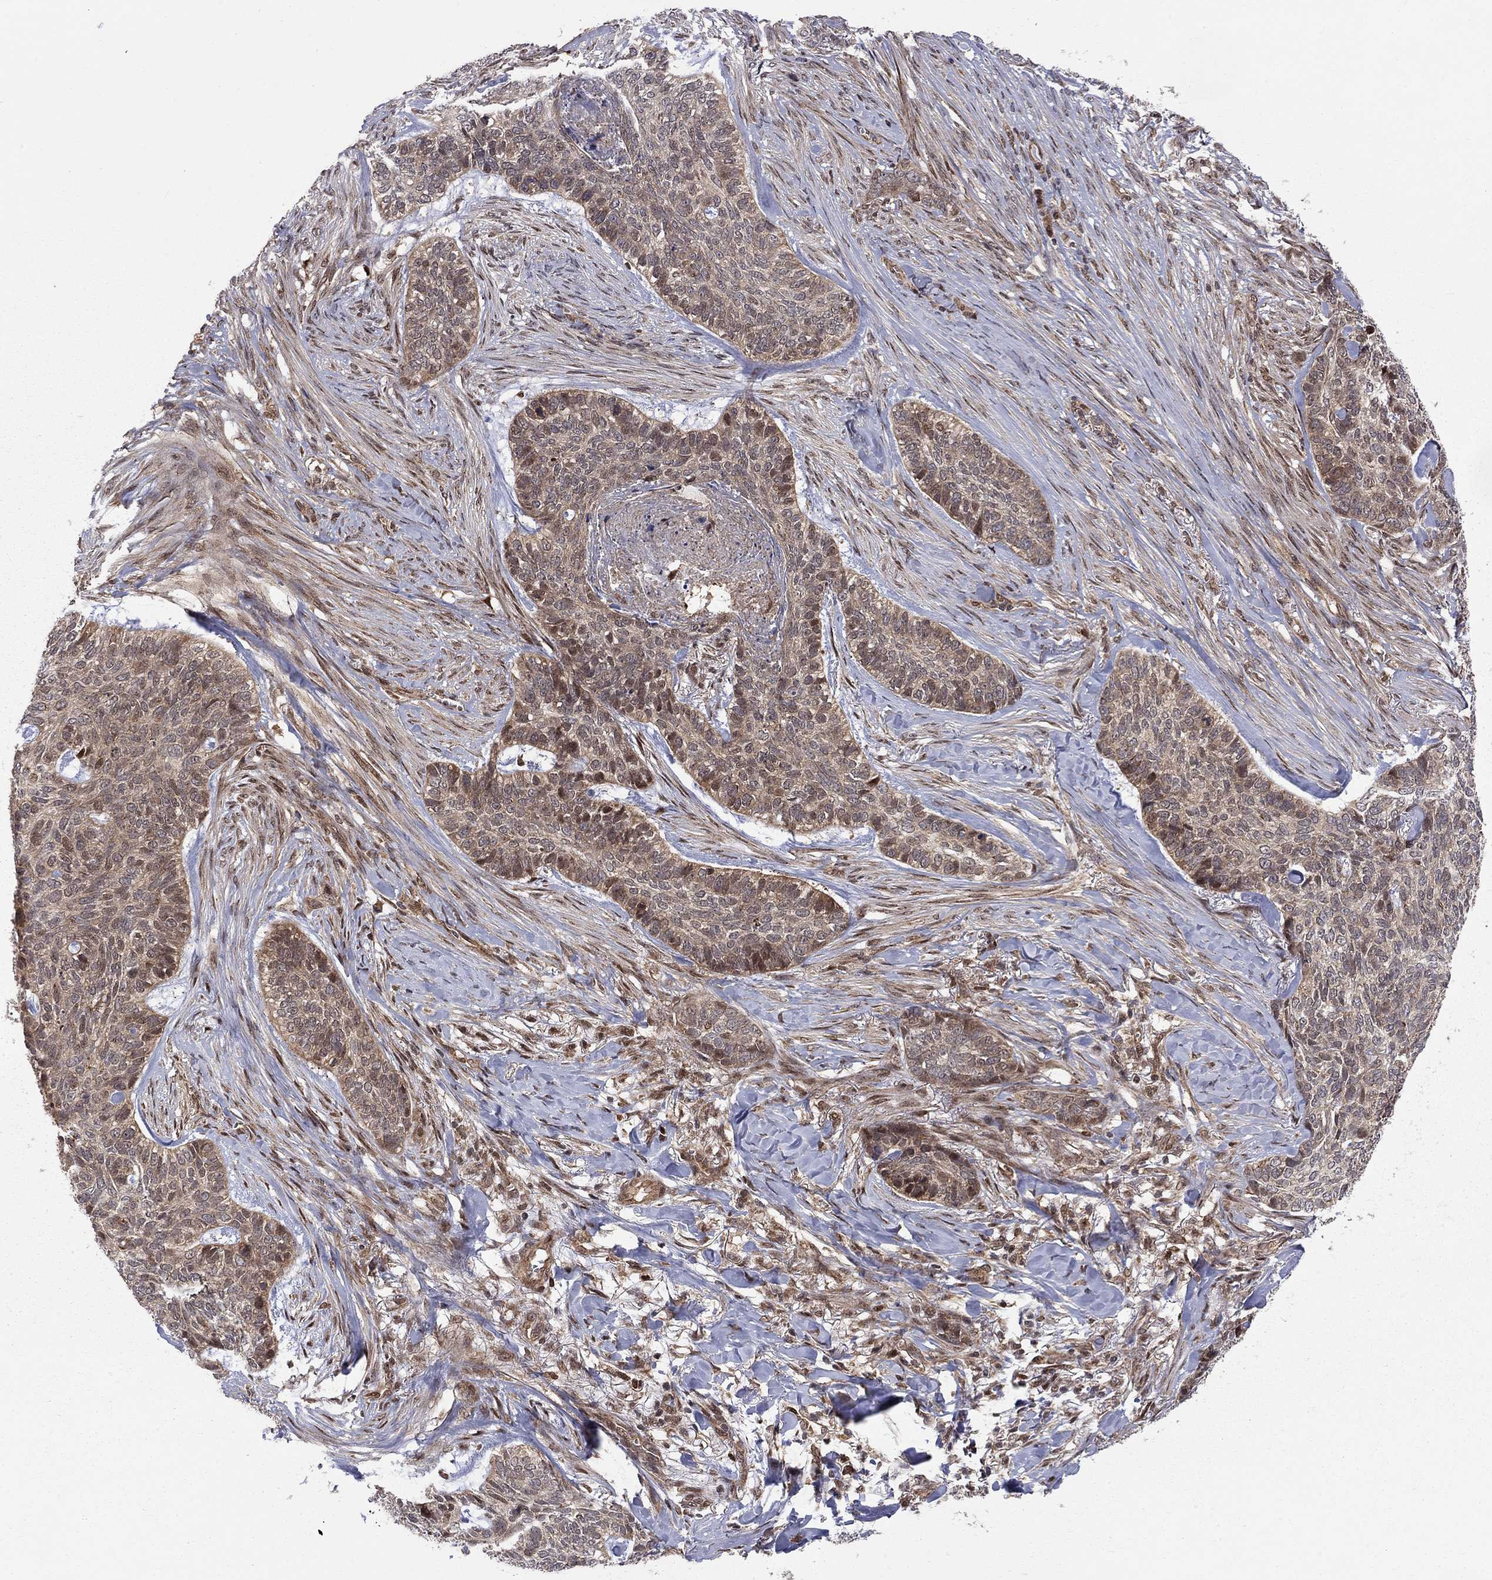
{"staining": {"intensity": "moderate", "quantity": ">75%", "location": "cytoplasmic/membranous,nuclear"}, "tissue": "skin cancer", "cell_type": "Tumor cells", "image_type": "cancer", "snomed": [{"axis": "morphology", "description": "Basal cell carcinoma"}, {"axis": "topography", "description": "Skin"}], "caption": "Tumor cells demonstrate moderate cytoplasmic/membranous and nuclear staining in approximately >75% of cells in skin cancer. Using DAB (3,3'-diaminobenzidine) (brown) and hematoxylin (blue) stains, captured at high magnification using brightfield microscopy.", "gene": "ELOB", "patient": {"sex": "female", "age": 69}}